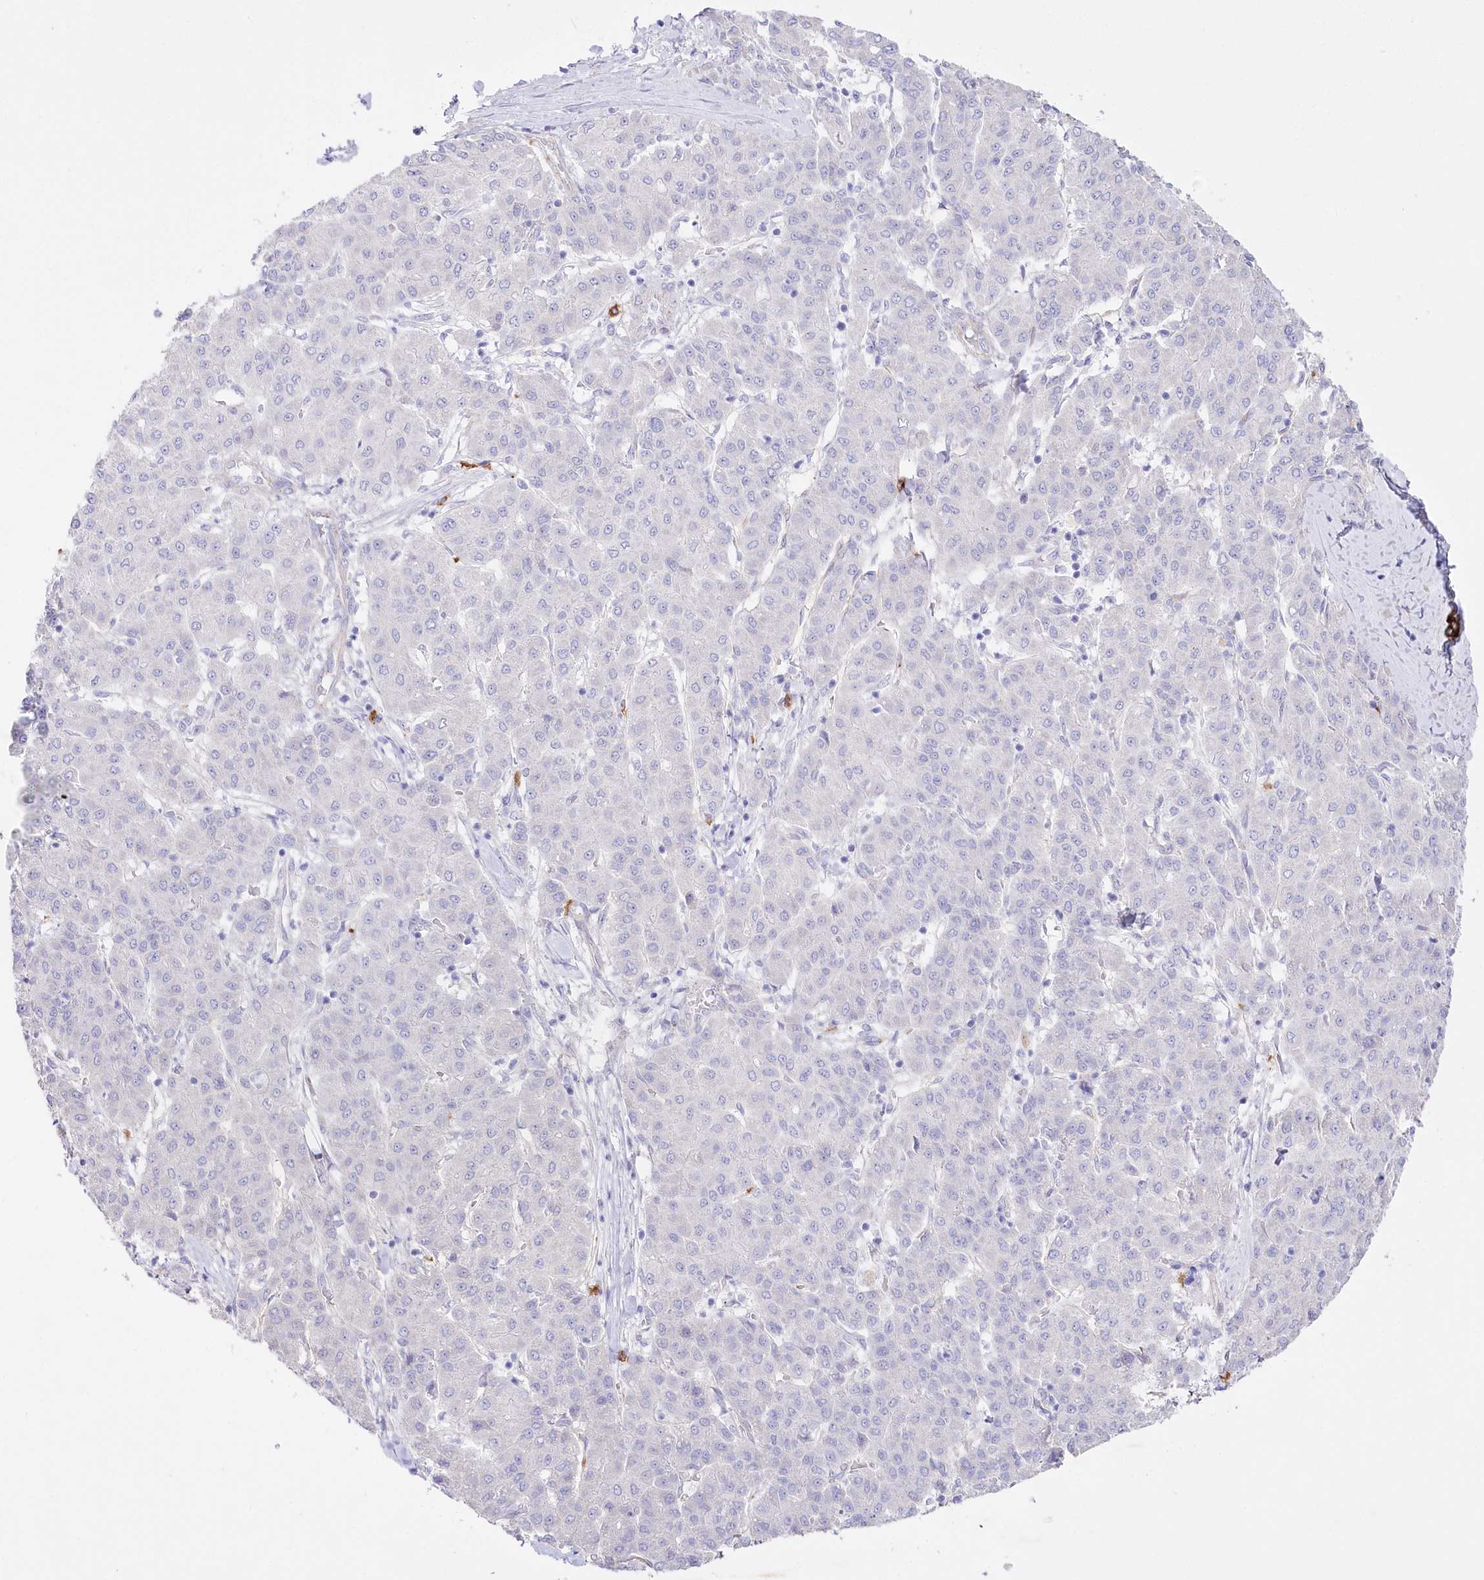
{"staining": {"intensity": "negative", "quantity": "none", "location": "none"}, "tissue": "liver cancer", "cell_type": "Tumor cells", "image_type": "cancer", "snomed": [{"axis": "morphology", "description": "Carcinoma, Hepatocellular, NOS"}, {"axis": "topography", "description": "Liver"}], "caption": "Immunohistochemical staining of liver cancer reveals no significant positivity in tumor cells.", "gene": "SLC39A10", "patient": {"sex": "male", "age": 65}}